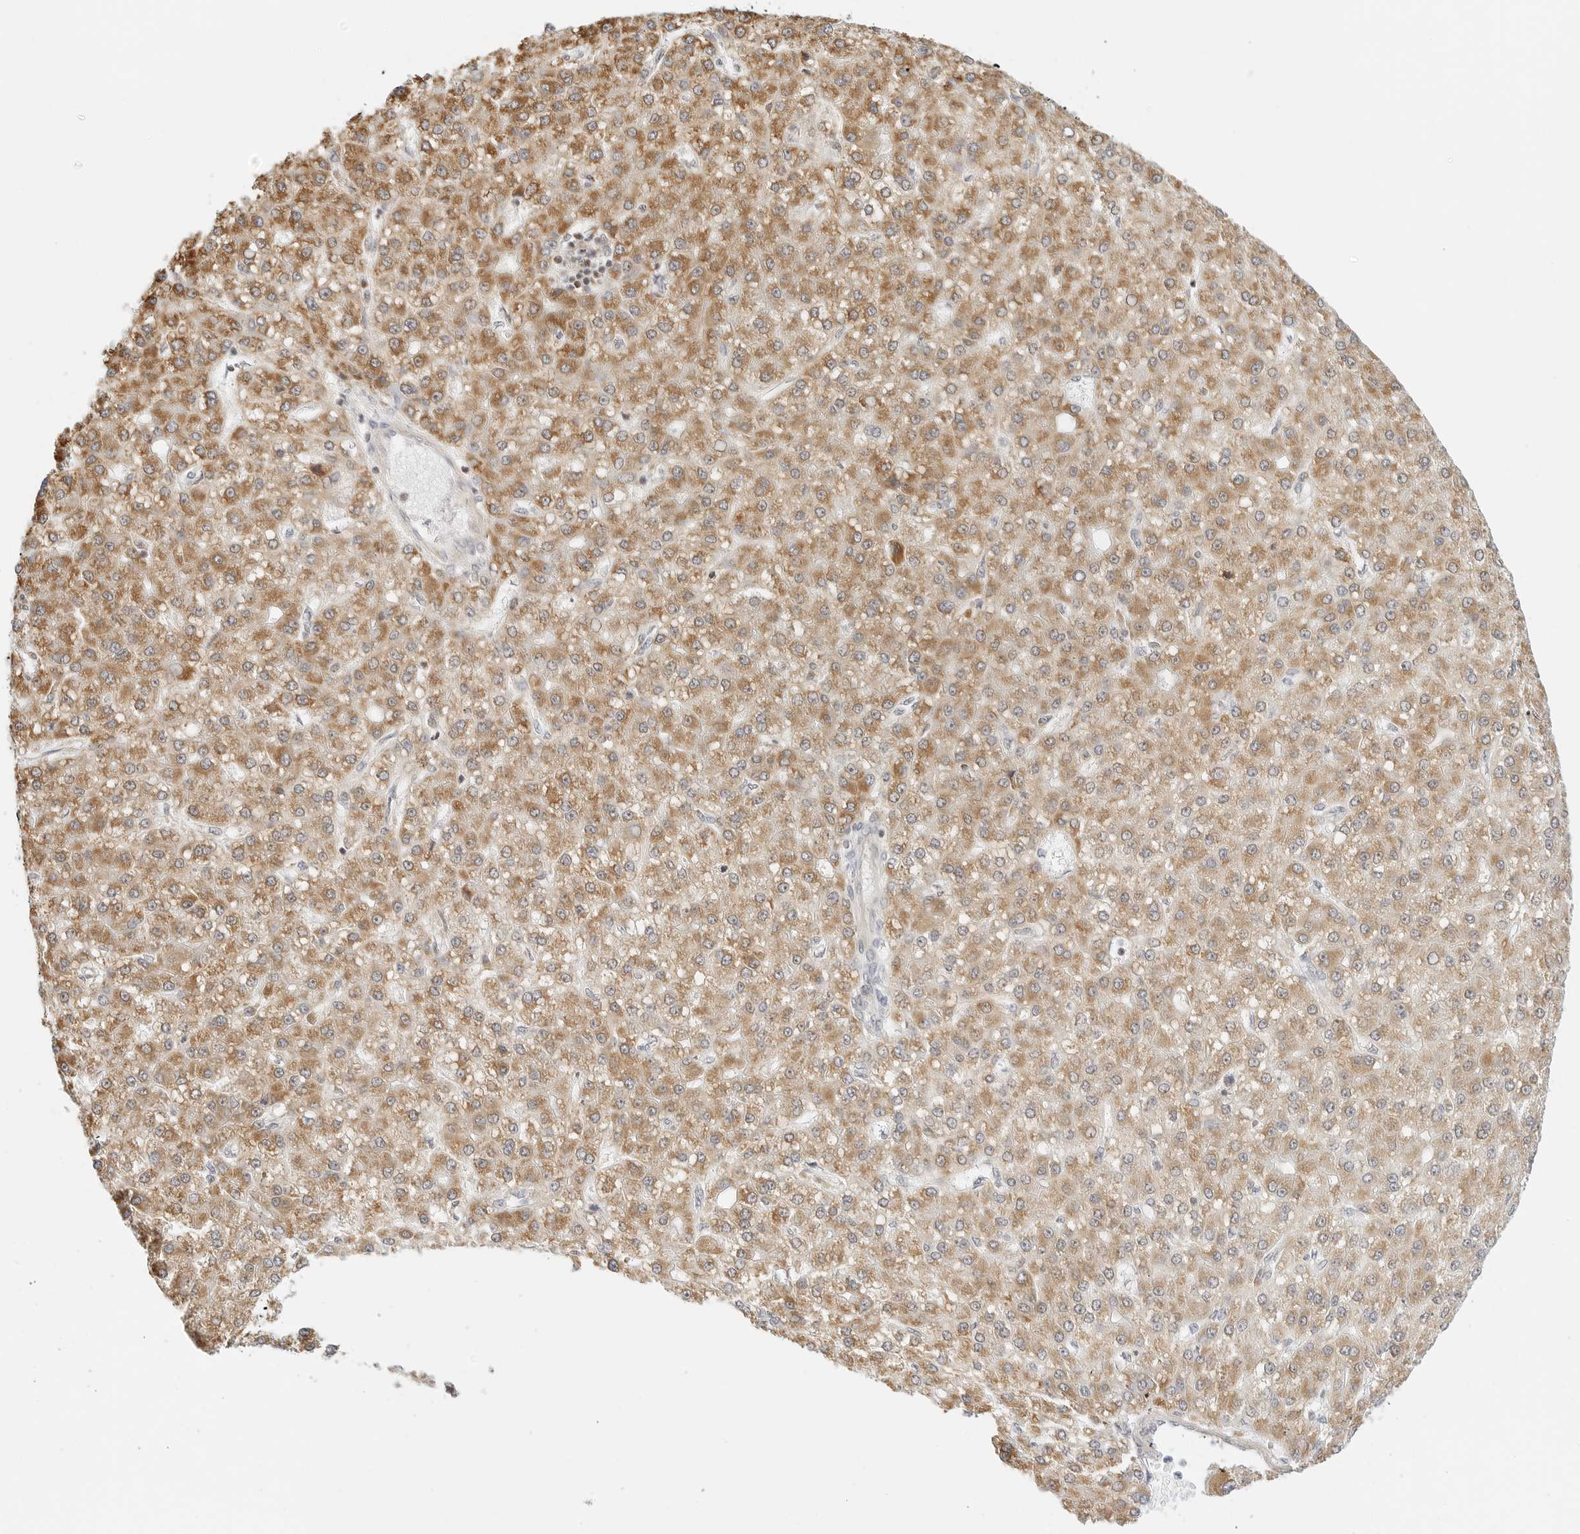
{"staining": {"intensity": "moderate", "quantity": ">75%", "location": "cytoplasmic/membranous"}, "tissue": "liver cancer", "cell_type": "Tumor cells", "image_type": "cancer", "snomed": [{"axis": "morphology", "description": "Carcinoma, Hepatocellular, NOS"}, {"axis": "topography", "description": "Liver"}], "caption": "This is a histology image of immunohistochemistry (IHC) staining of liver cancer (hepatocellular carcinoma), which shows moderate positivity in the cytoplasmic/membranous of tumor cells.", "gene": "GORAB", "patient": {"sex": "male", "age": 67}}